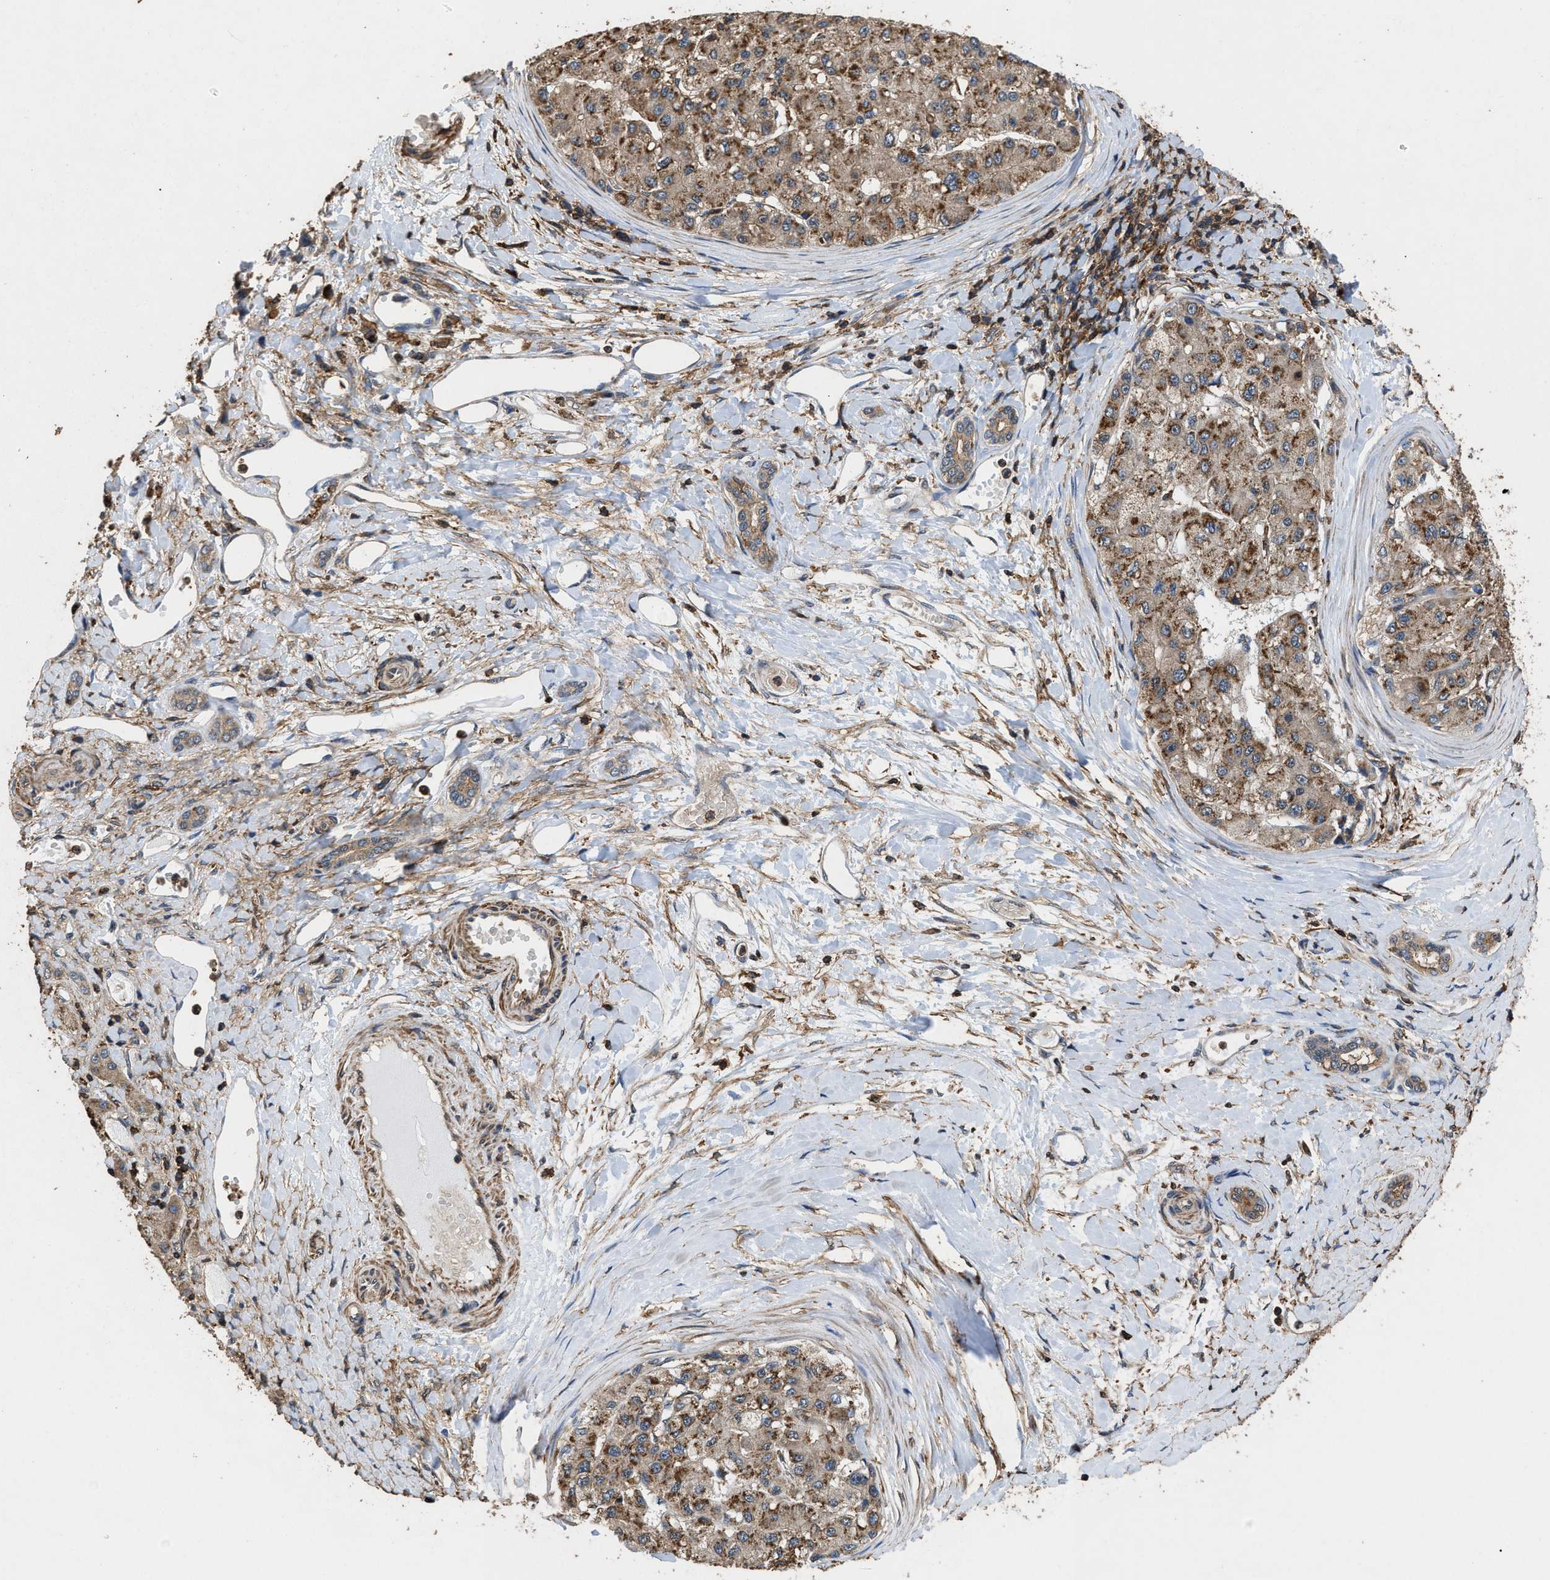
{"staining": {"intensity": "moderate", "quantity": ">75%", "location": "cytoplasmic/membranous"}, "tissue": "liver cancer", "cell_type": "Tumor cells", "image_type": "cancer", "snomed": [{"axis": "morphology", "description": "Carcinoma, Hepatocellular, NOS"}, {"axis": "topography", "description": "Liver"}], "caption": "Human liver cancer (hepatocellular carcinoma) stained with a protein marker shows moderate staining in tumor cells.", "gene": "LINGO2", "patient": {"sex": "male", "age": 80}}